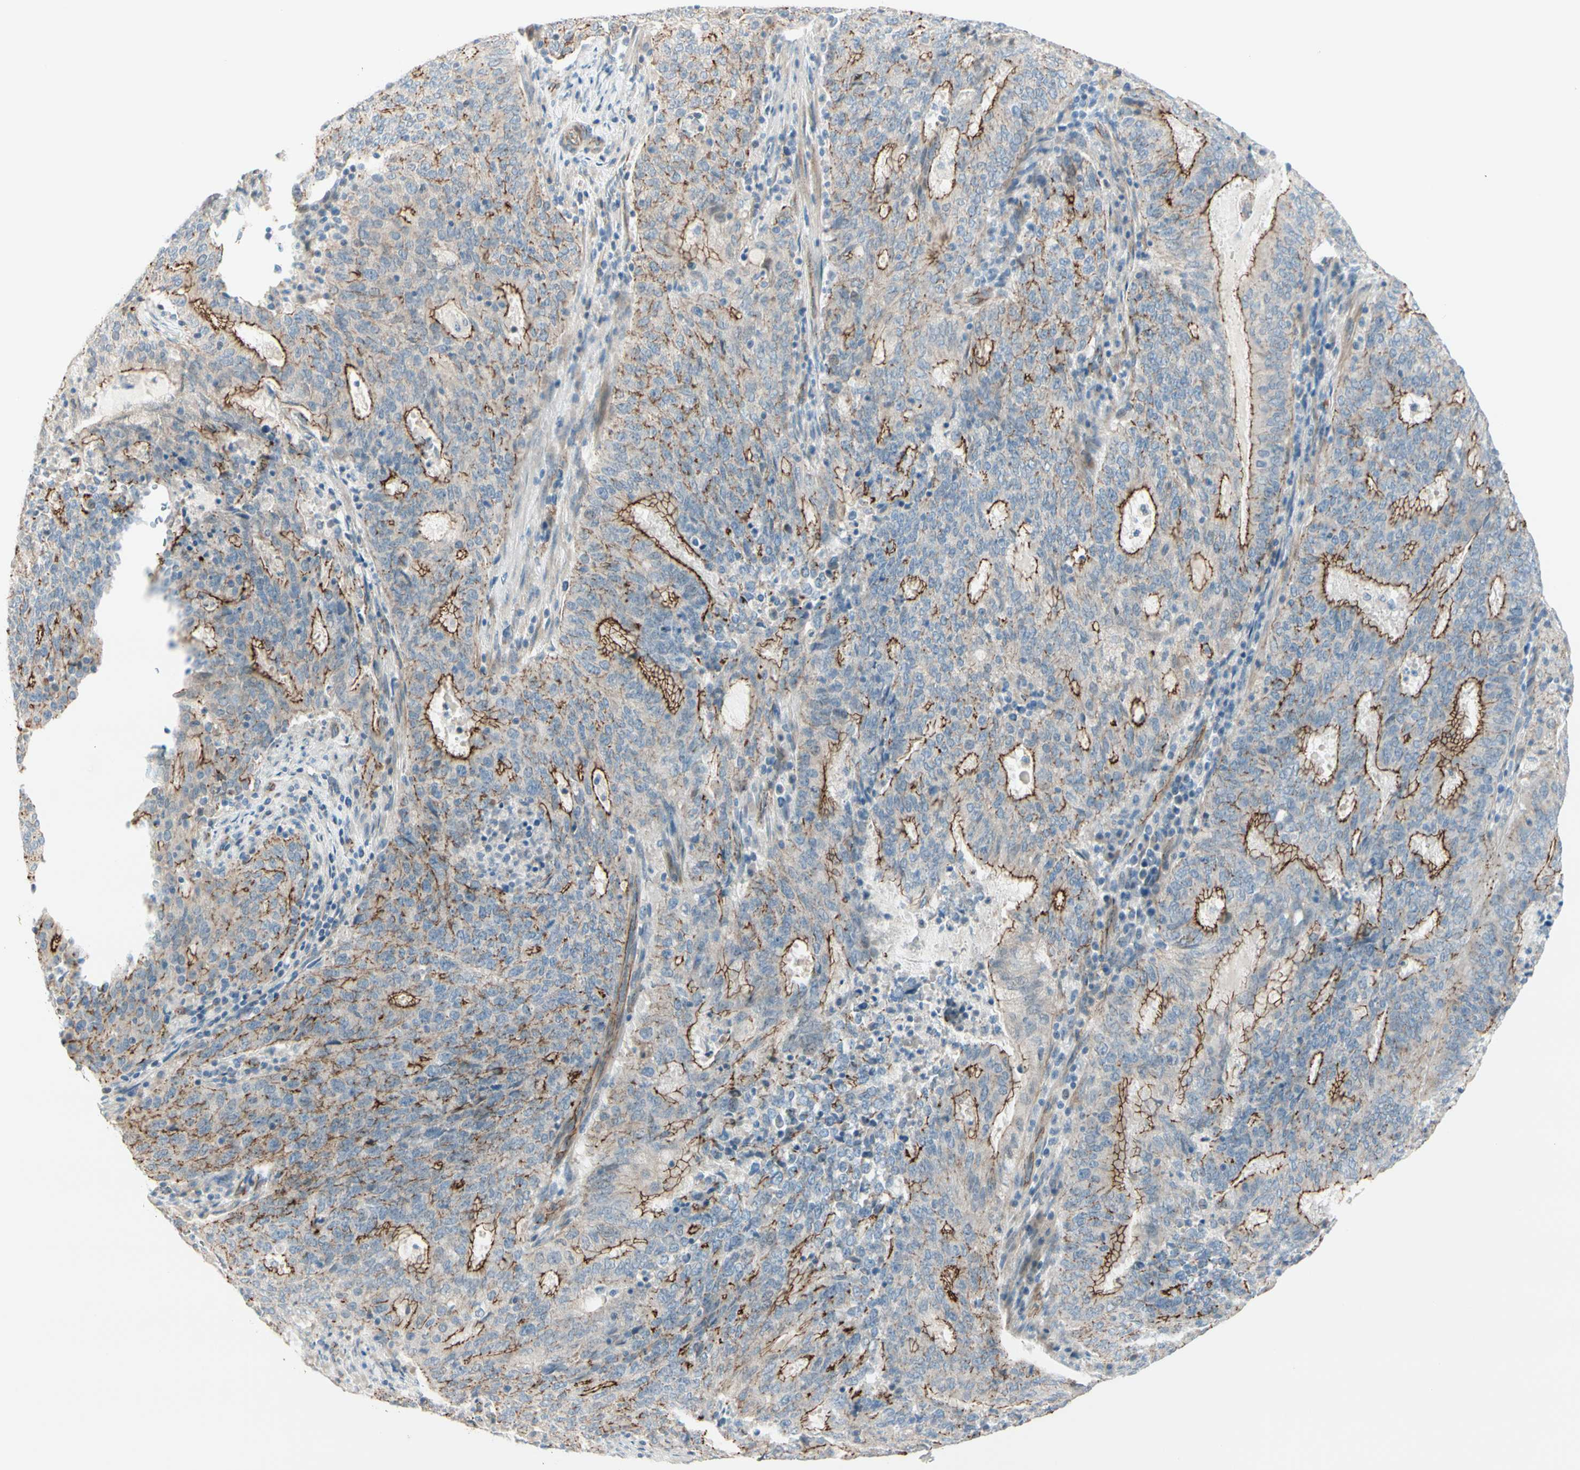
{"staining": {"intensity": "moderate", "quantity": "25%-75%", "location": "cytoplasmic/membranous"}, "tissue": "cervical cancer", "cell_type": "Tumor cells", "image_type": "cancer", "snomed": [{"axis": "morphology", "description": "Adenocarcinoma, NOS"}, {"axis": "topography", "description": "Cervix"}], "caption": "This is a histology image of immunohistochemistry (IHC) staining of cervical cancer (adenocarcinoma), which shows moderate positivity in the cytoplasmic/membranous of tumor cells.", "gene": "TJP1", "patient": {"sex": "female", "age": 44}}